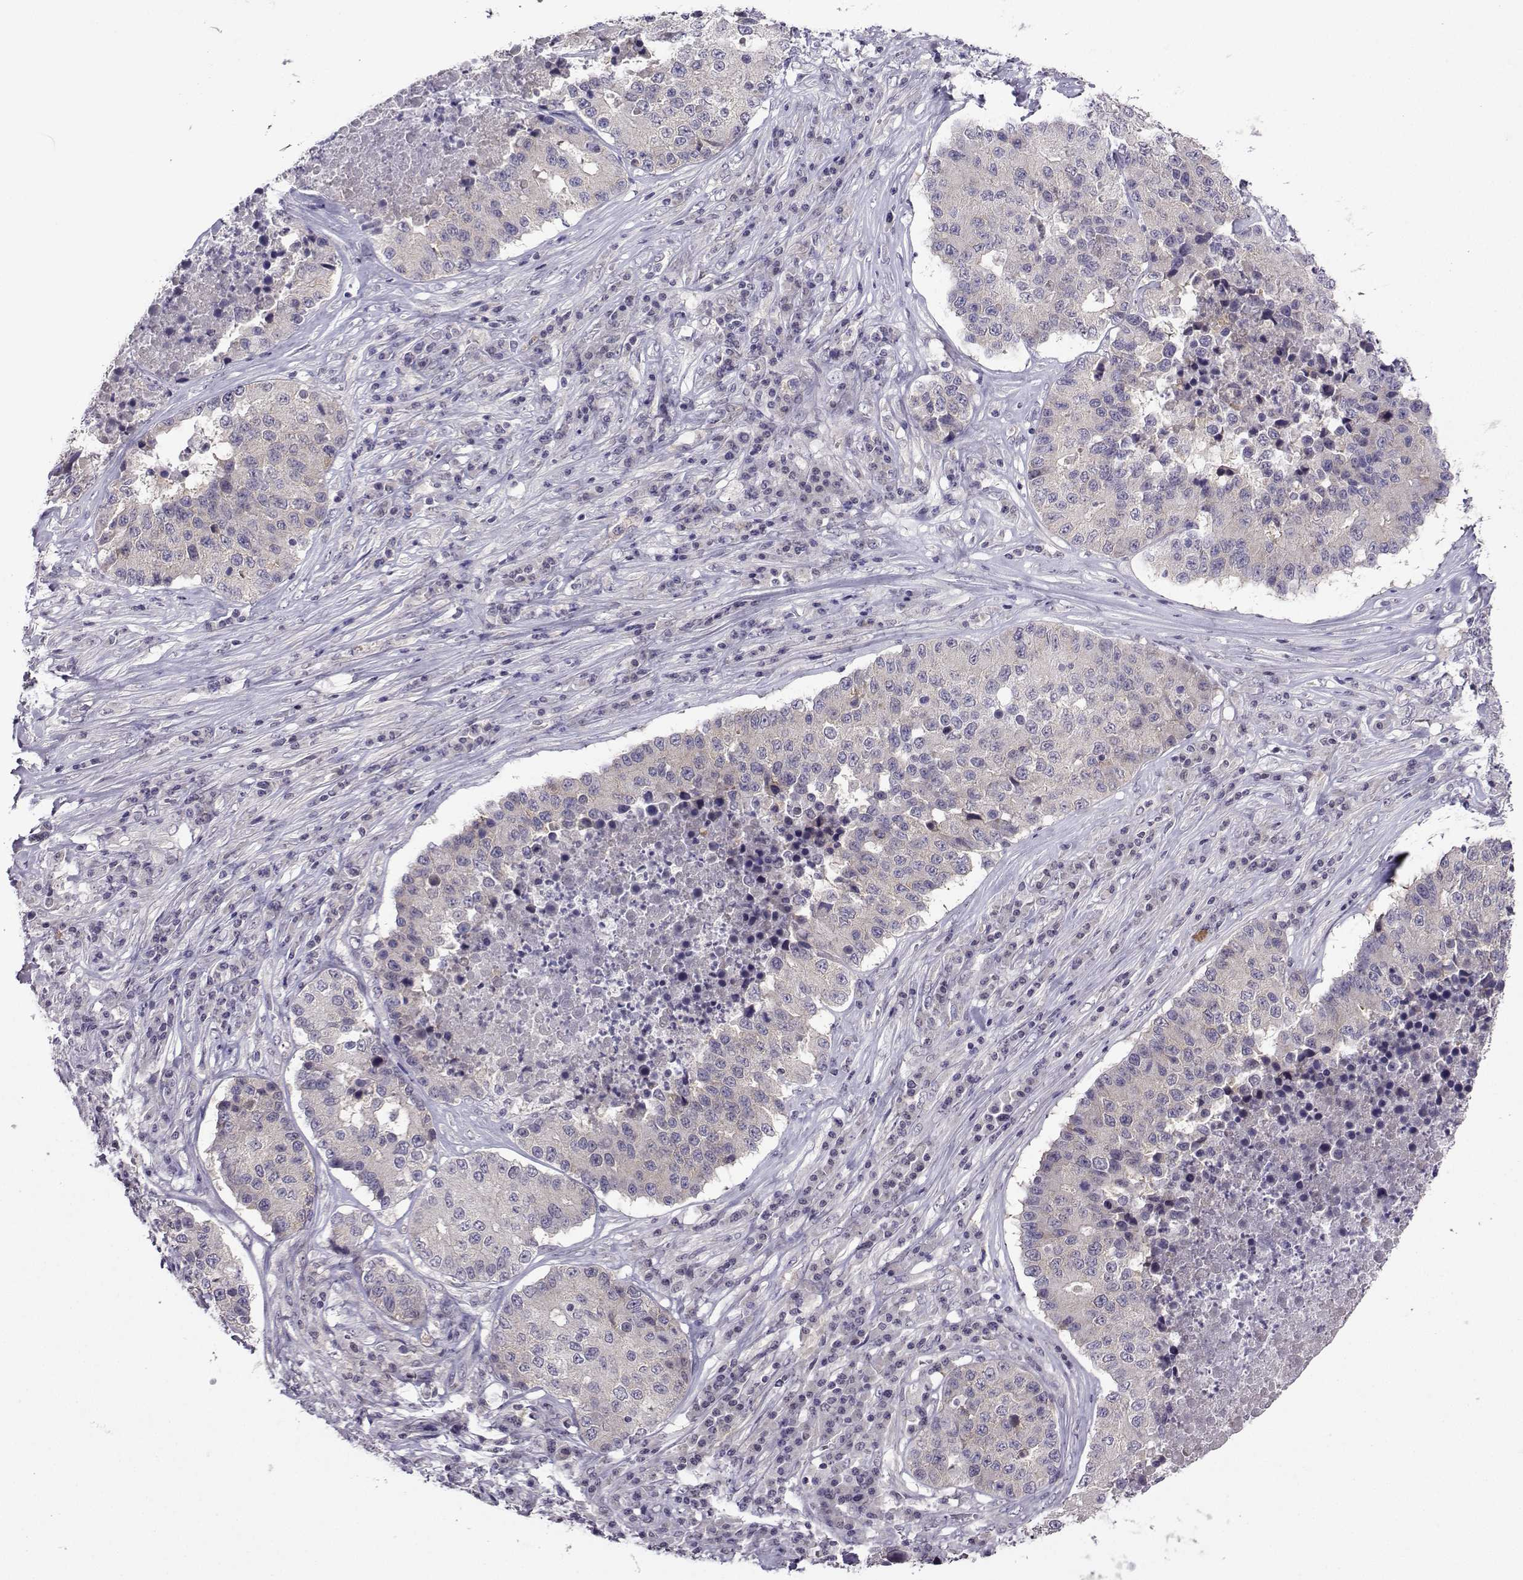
{"staining": {"intensity": "negative", "quantity": "none", "location": "none"}, "tissue": "stomach cancer", "cell_type": "Tumor cells", "image_type": "cancer", "snomed": [{"axis": "morphology", "description": "Adenocarcinoma, NOS"}, {"axis": "topography", "description": "Stomach"}], "caption": "The immunohistochemistry (IHC) histopathology image has no significant staining in tumor cells of stomach adenocarcinoma tissue.", "gene": "DDX20", "patient": {"sex": "male", "age": 71}}